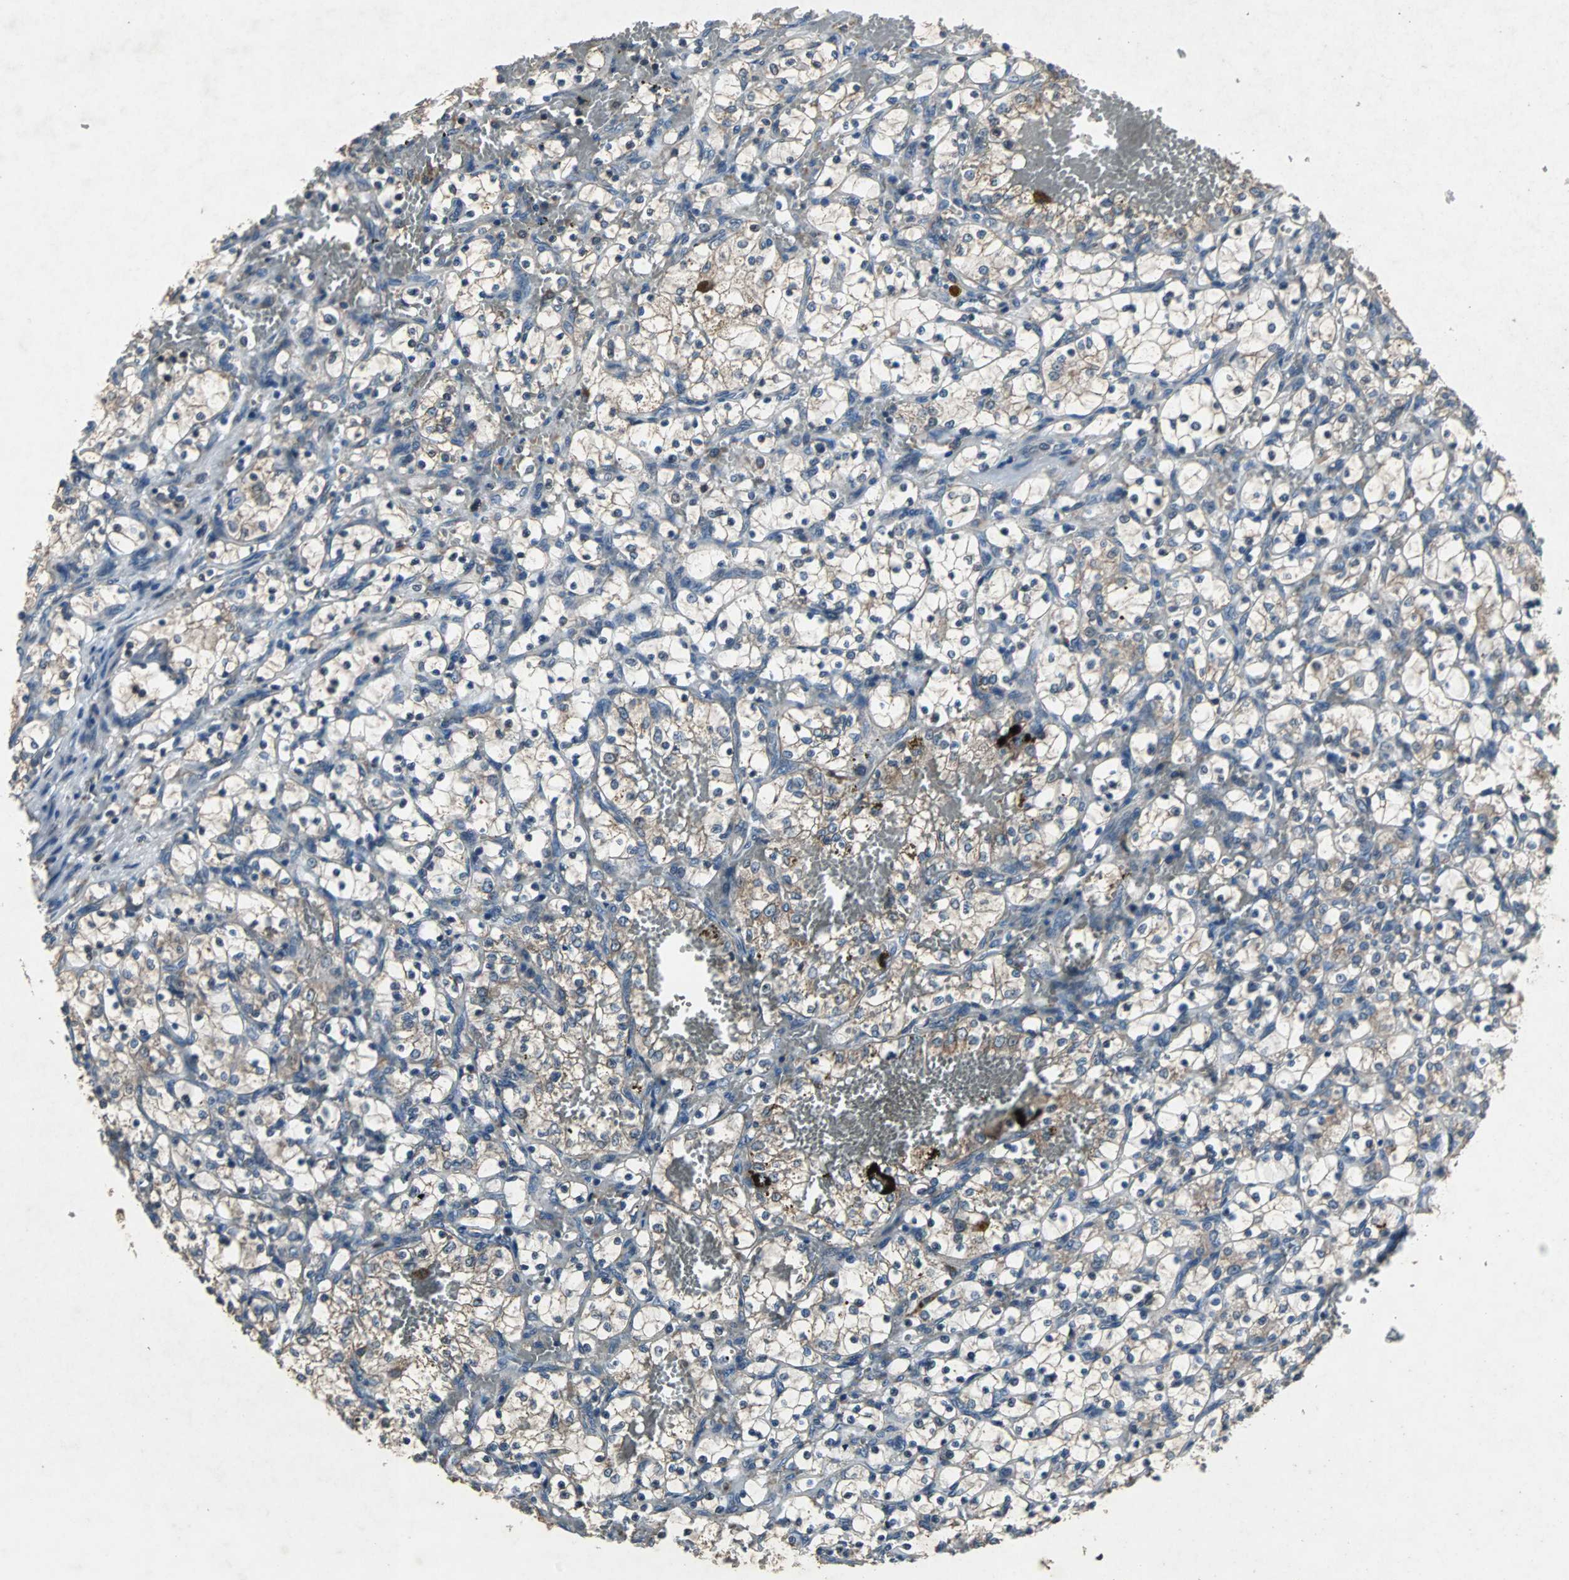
{"staining": {"intensity": "weak", "quantity": "<25%", "location": "cytoplasmic/membranous"}, "tissue": "renal cancer", "cell_type": "Tumor cells", "image_type": "cancer", "snomed": [{"axis": "morphology", "description": "Adenocarcinoma, NOS"}, {"axis": "topography", "description": "Kidney"}], "caption": "Tumor cells show no significant protein expression in adenocarcinoma (renal). (DAB (3,3'-diaminobenzidine) immunohistochemistry with hematoxylin counter stain).", "gene": "SOS1", "patient": {"sex": "female", "age": 69}}